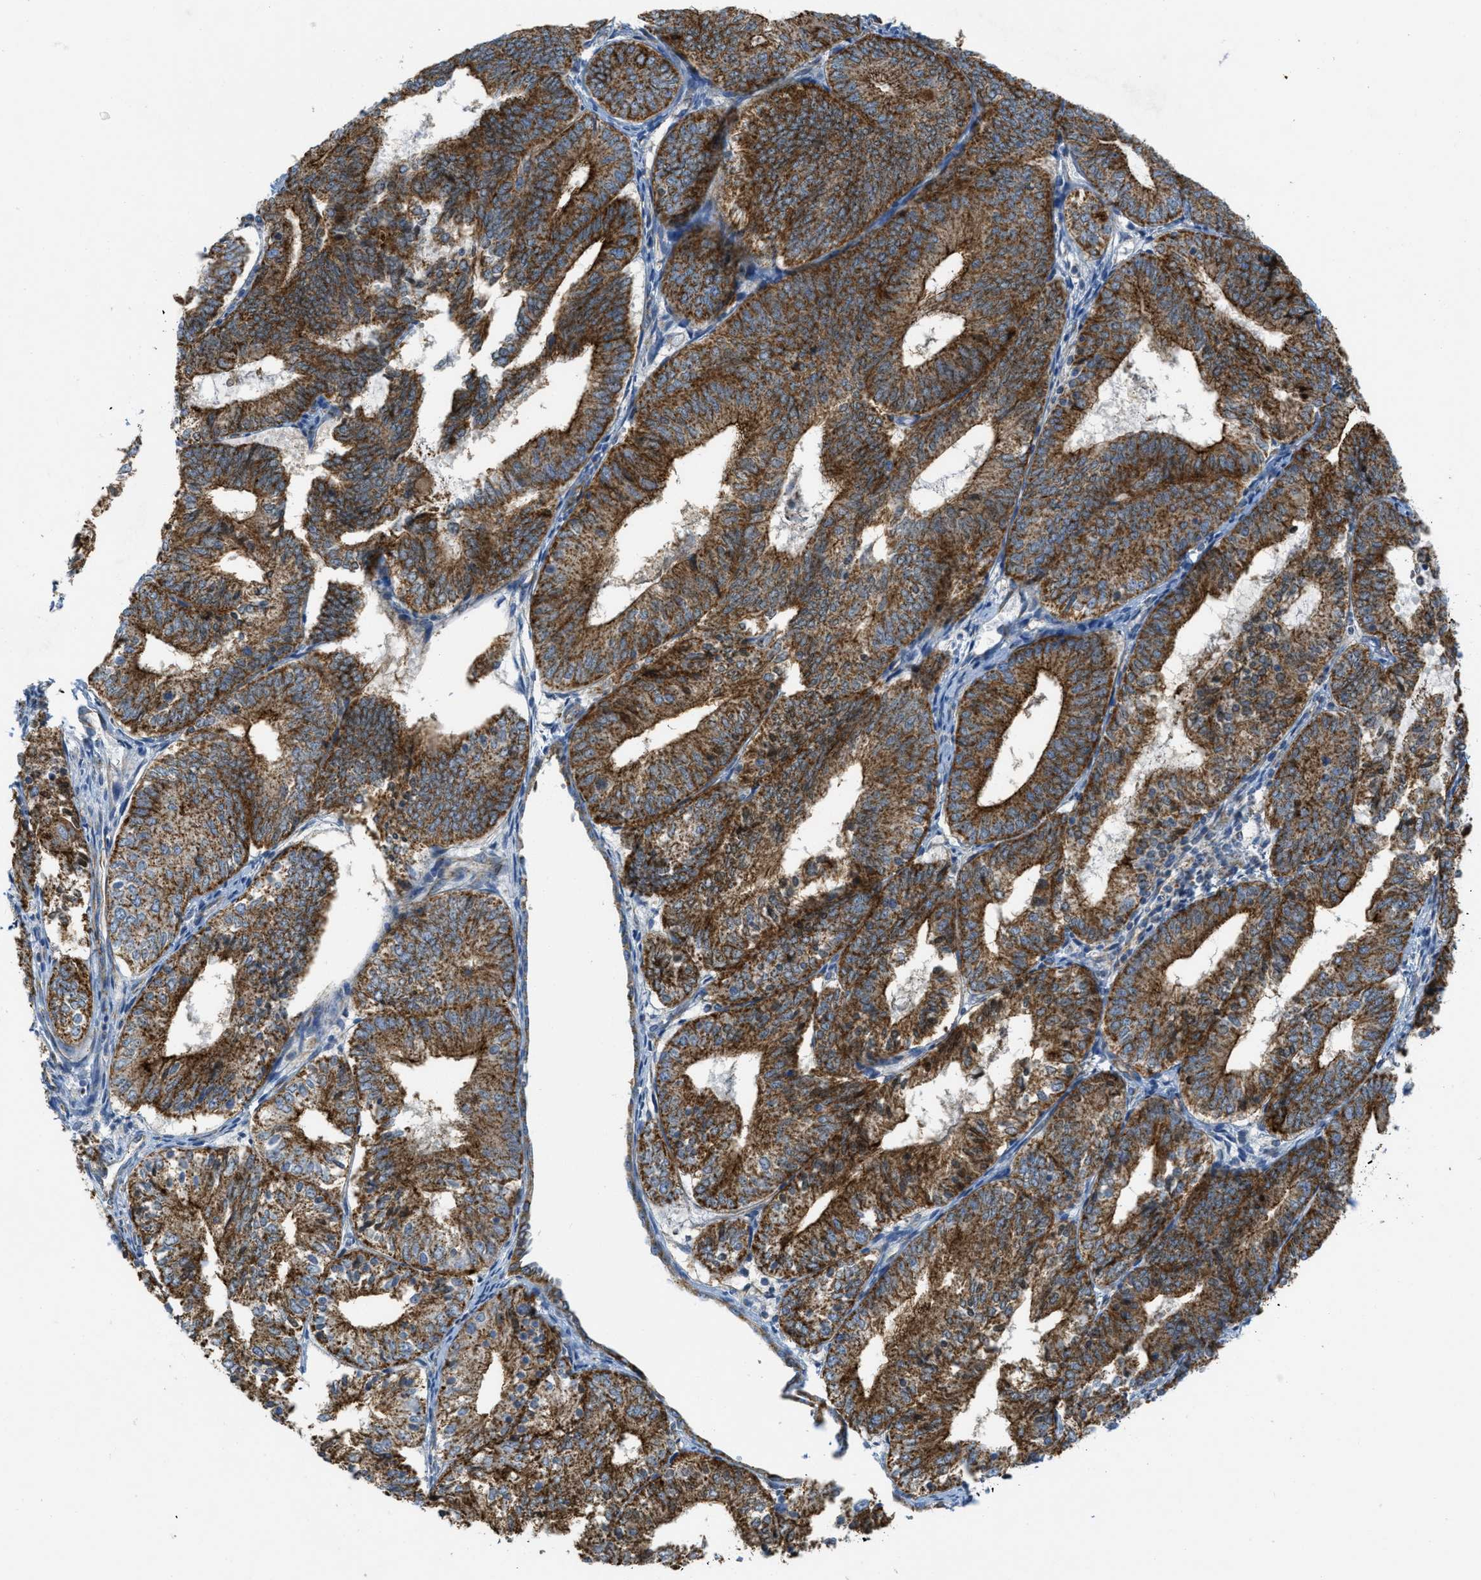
{"staining": {"intensity": "strong", "quantity": ">75%", "location": "cytoplasmic/membranous"}, "tissue": "endometrial cancer", "cell_type": "Tumor cells", "image_type": "cancer", "snomed": [{"axis": "morphology", "description": "Adenocarcinoma, NOS"}, {"axis": "topography", "description": "Endometrium"}], "caption": "High-magnification brightfield microscopy of endometrial cancer (adenocarcinoma) stained with DAB (brown) and counterstained with hematoxylin (blue). tumor cells exhibit strong cytoplasmic/membranous staining is present in approximately>75% of cells.", "gene": "BTN3A1", "patient": {"sex": "female", "age": 81}}